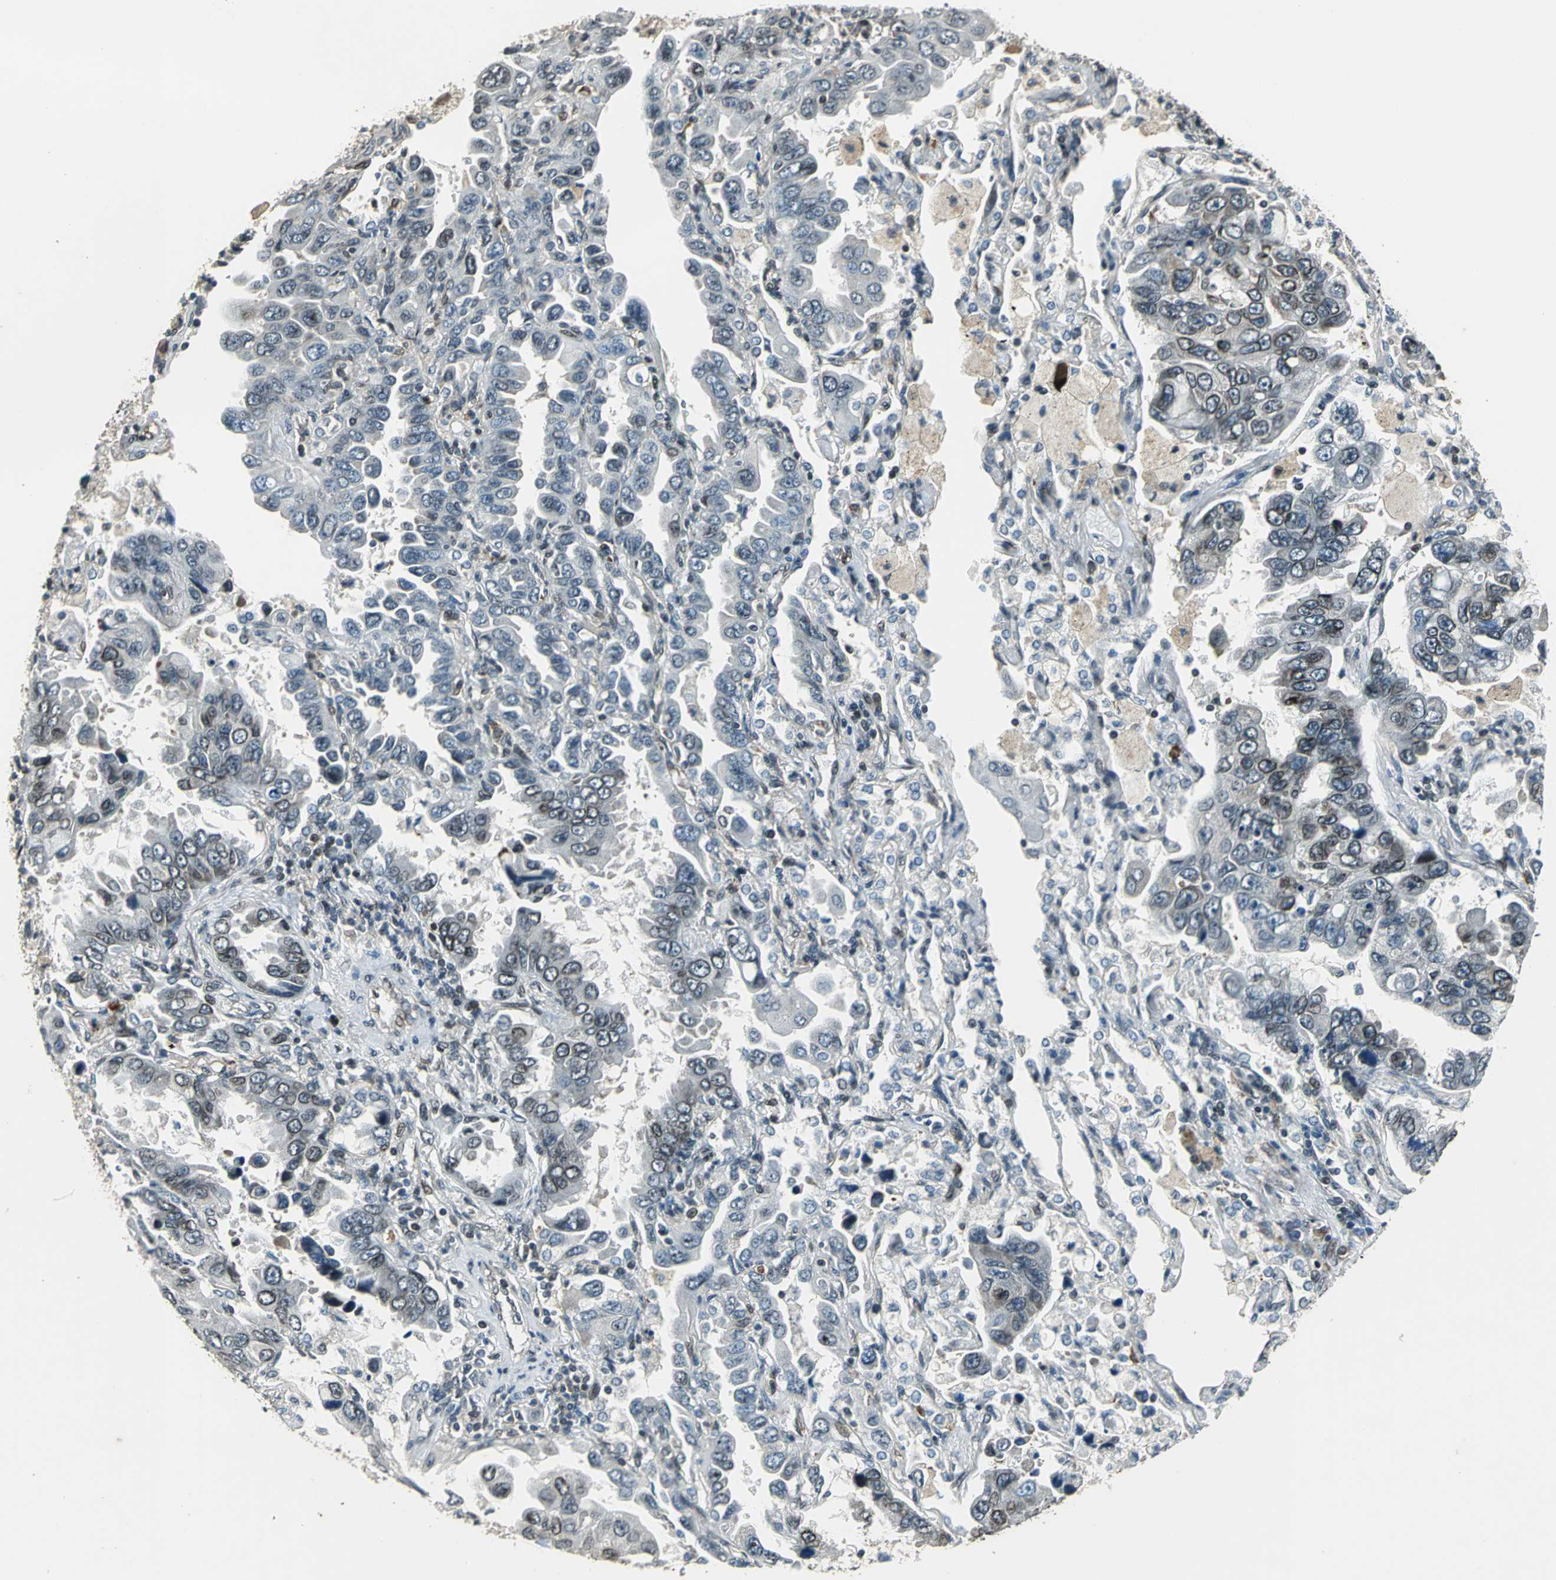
{"staining": {"intensity": "moderate", "quantity": "<25%", "location": "cytoplasmic/membranous,nuclear"}, "tissue": "lung cancer", "cell_type": "Tumor cells", "image_type": "cancer", "snomed": [{"axis": "morphology", "description": "Adenocarcinoma, NOS"}, {"axis": "topography", "description": "Lung"}], "caption": "Lung cancer (adenocarcinoma) stained with immunohistochemistry (IHC) demonstrates moderate cytoplasmic/membranous and nuclear expression in approximately <25% of tumor cells.", "gene": "BRIP1", "patient": {"sex": "male", "age": 64}}